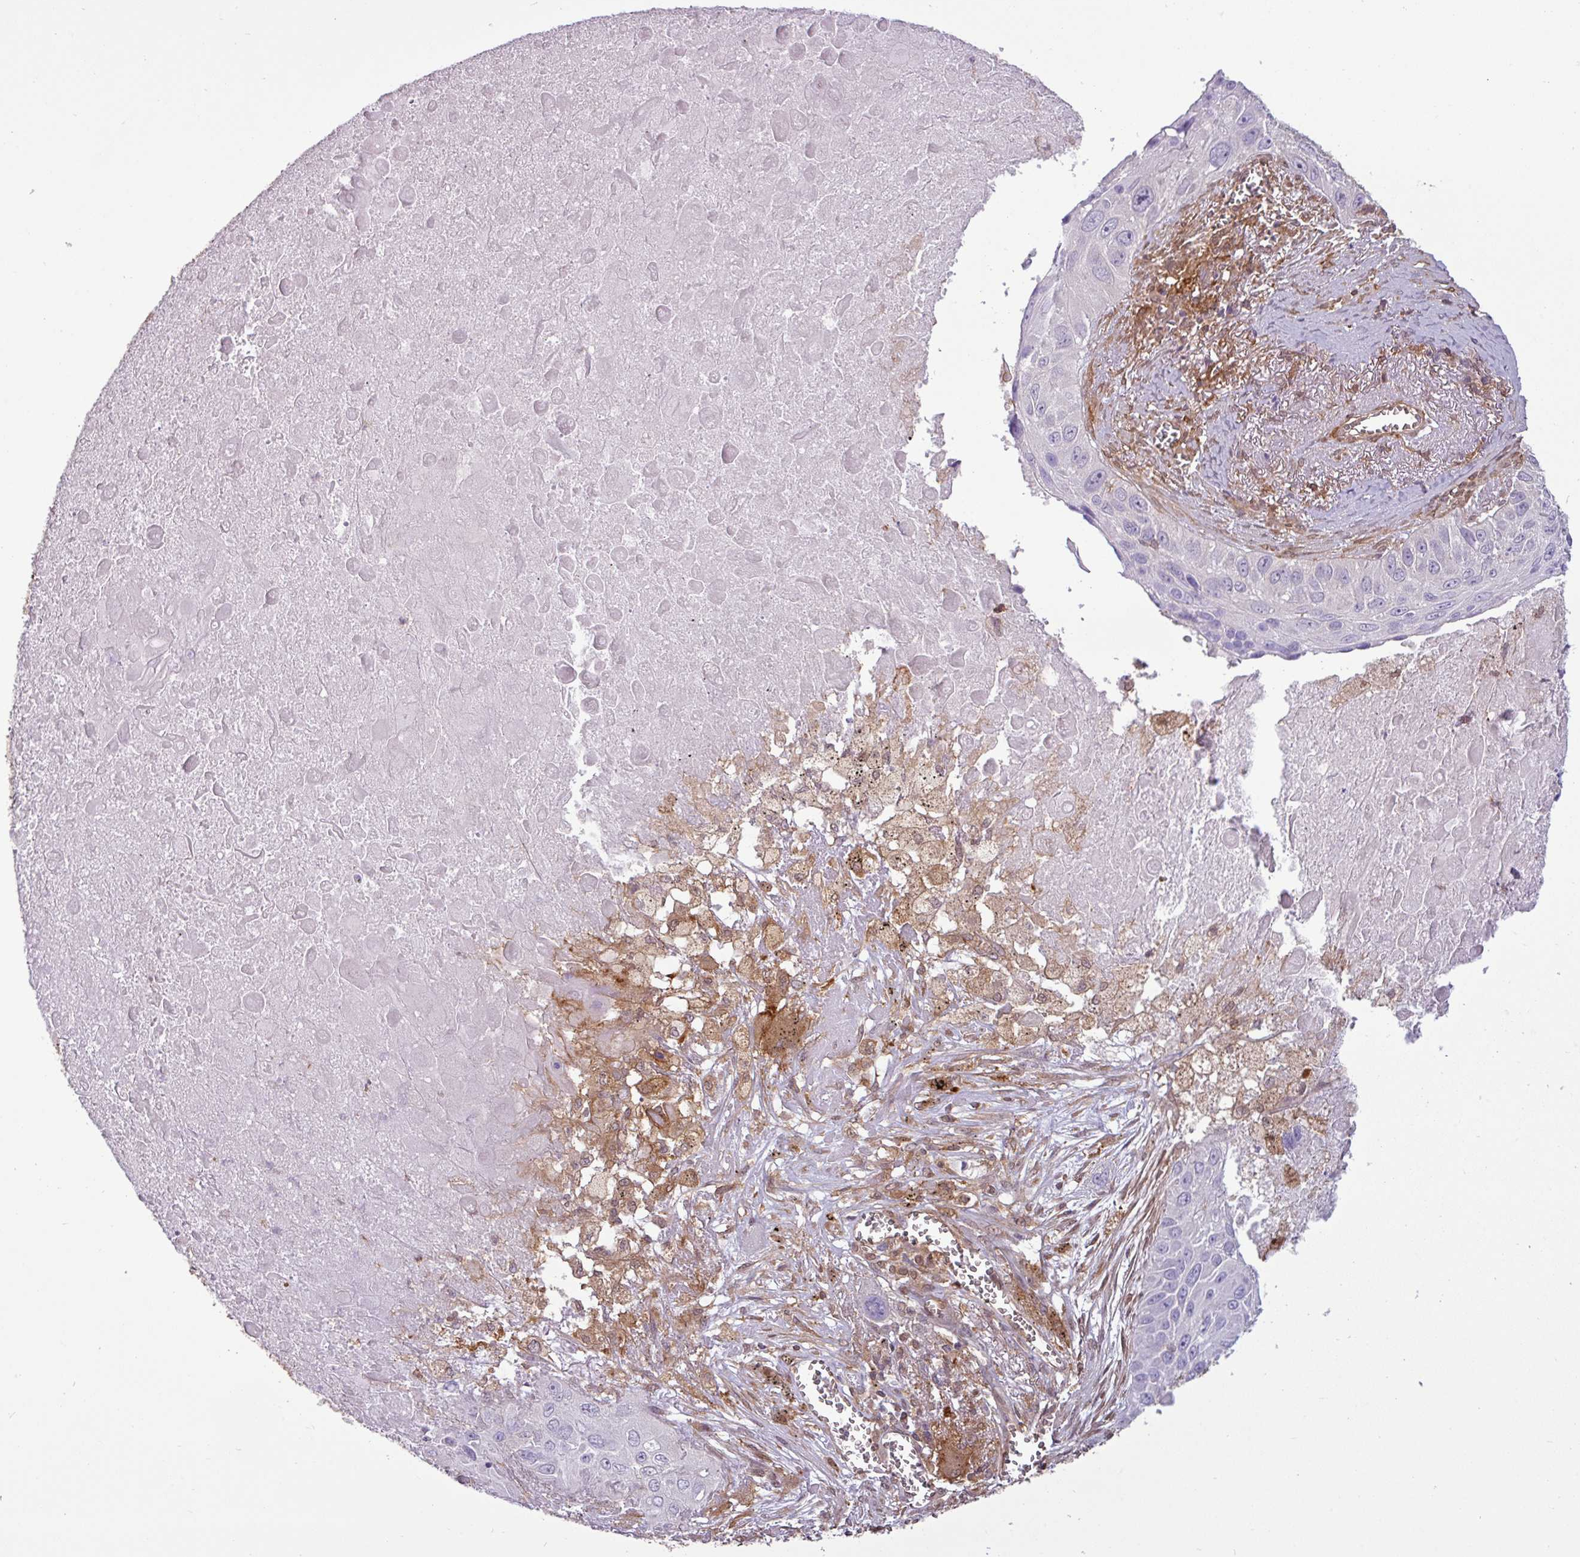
{"staining": {"intensity": "negative", "quantity": "none", "location": "none"}, "tissue": "lung cancer", "cell_type": "Tumor cells", "image_type": "cancer", "snomed": [{"axis": "morphology", "description": "Squamous cell carcinoma, NOS"}, {"axis": "topography", "description": "Lung"}], "caption": "Protein analysis of lung cancer reveals no significant staining in tumor cells. (DAB immunohistochemistry with hematoxylin counter stain).", "gene": "SH3BGRL", "patient": {"sex": "male", "age": 66}}